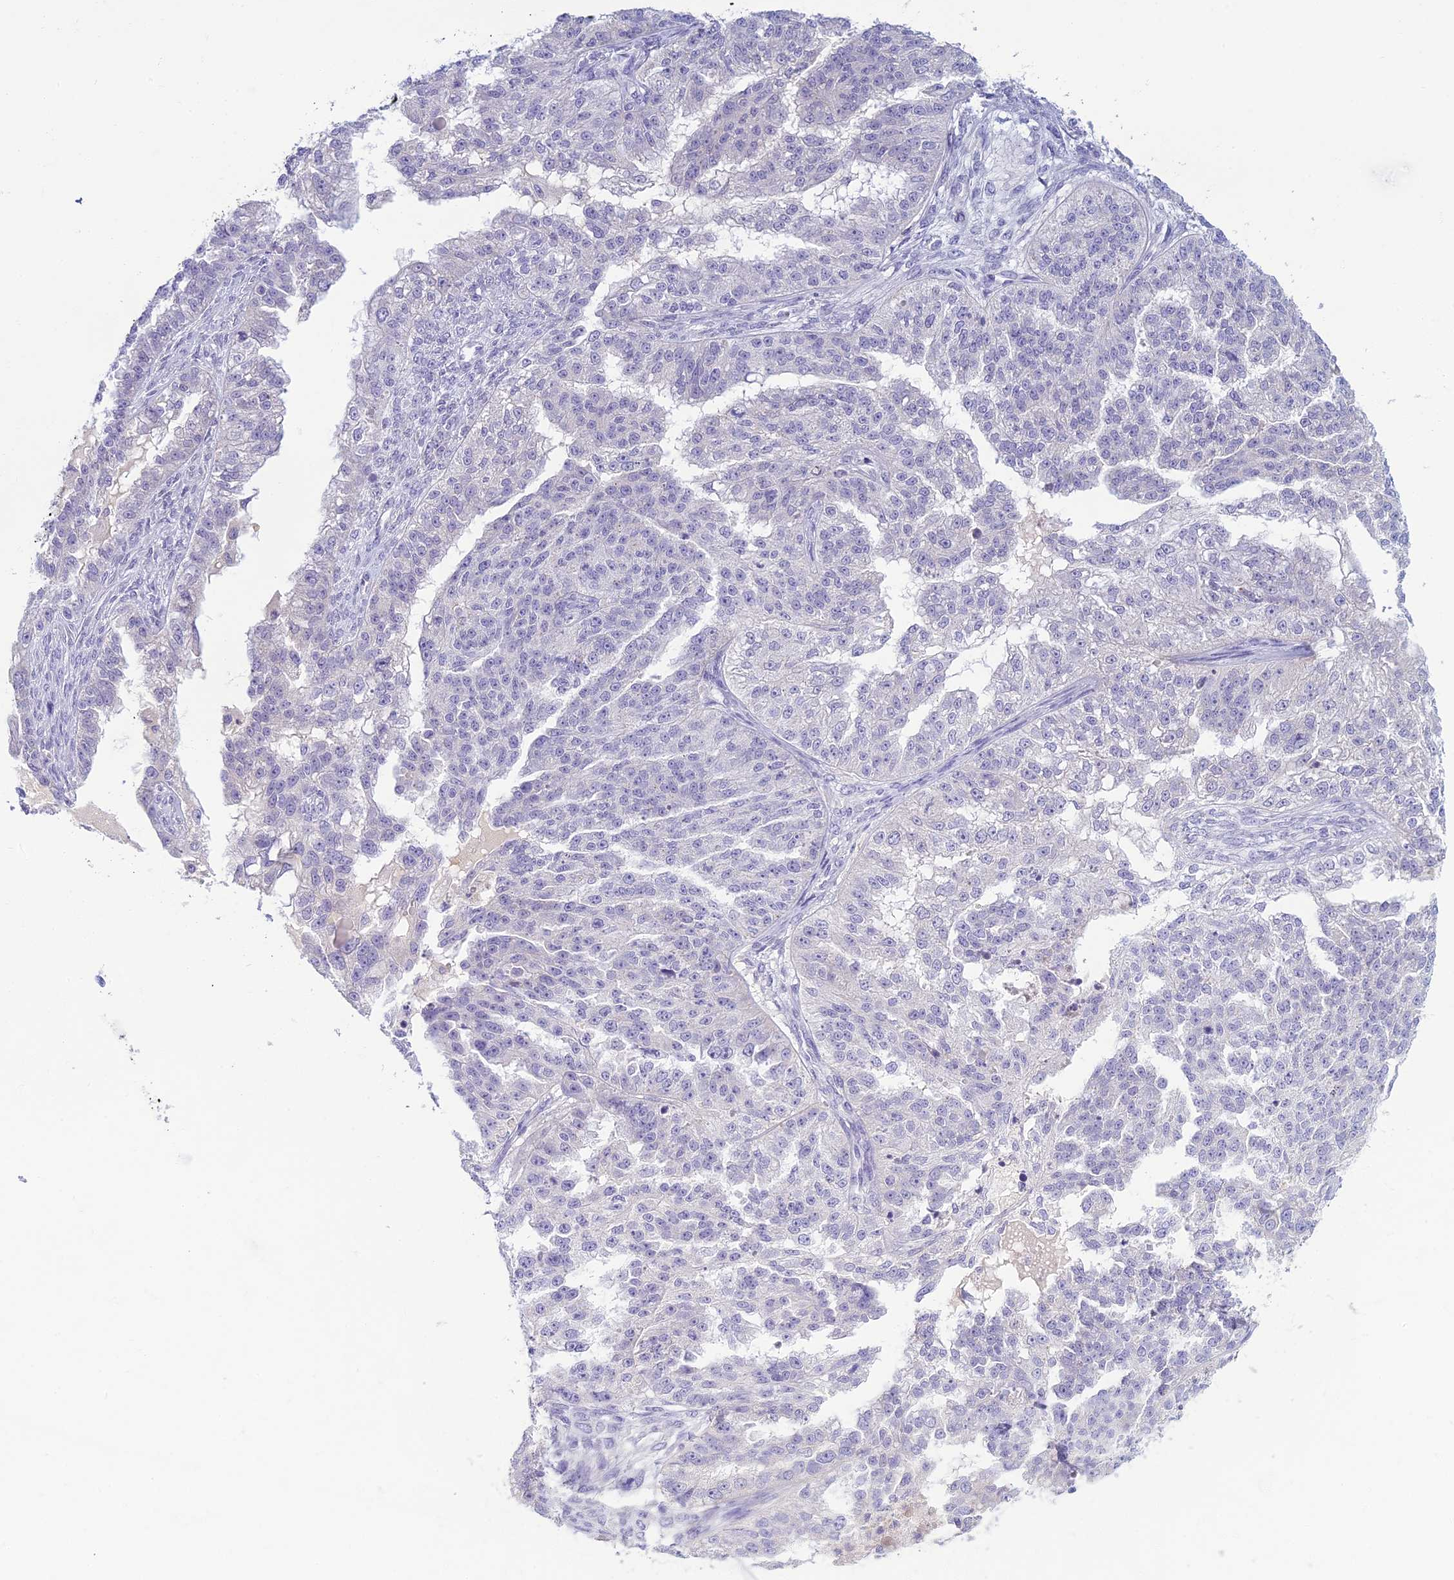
{"staining": {"intensity": "negative", "quantity": "none", "location": "none"}, "tissue": "ovarian cancer", "cell_type": "Tumor cells", "image_type": "cancer", "snomed": [{"axis": "morphology", "description": "Cystadenocarcinoma, serous, NOS"}, {"axis": "topography", "description": "Ovary"}], "caption": "Immunohistochemical staining of human ovarian serous cystadenocarcinoma exhibits no significant staining in tumor cells. (DAB immunohistochemistry with hematoxylin counter stain).", "gene": "SLC25A41", "patient": {"sex": "female", "age": 58}}